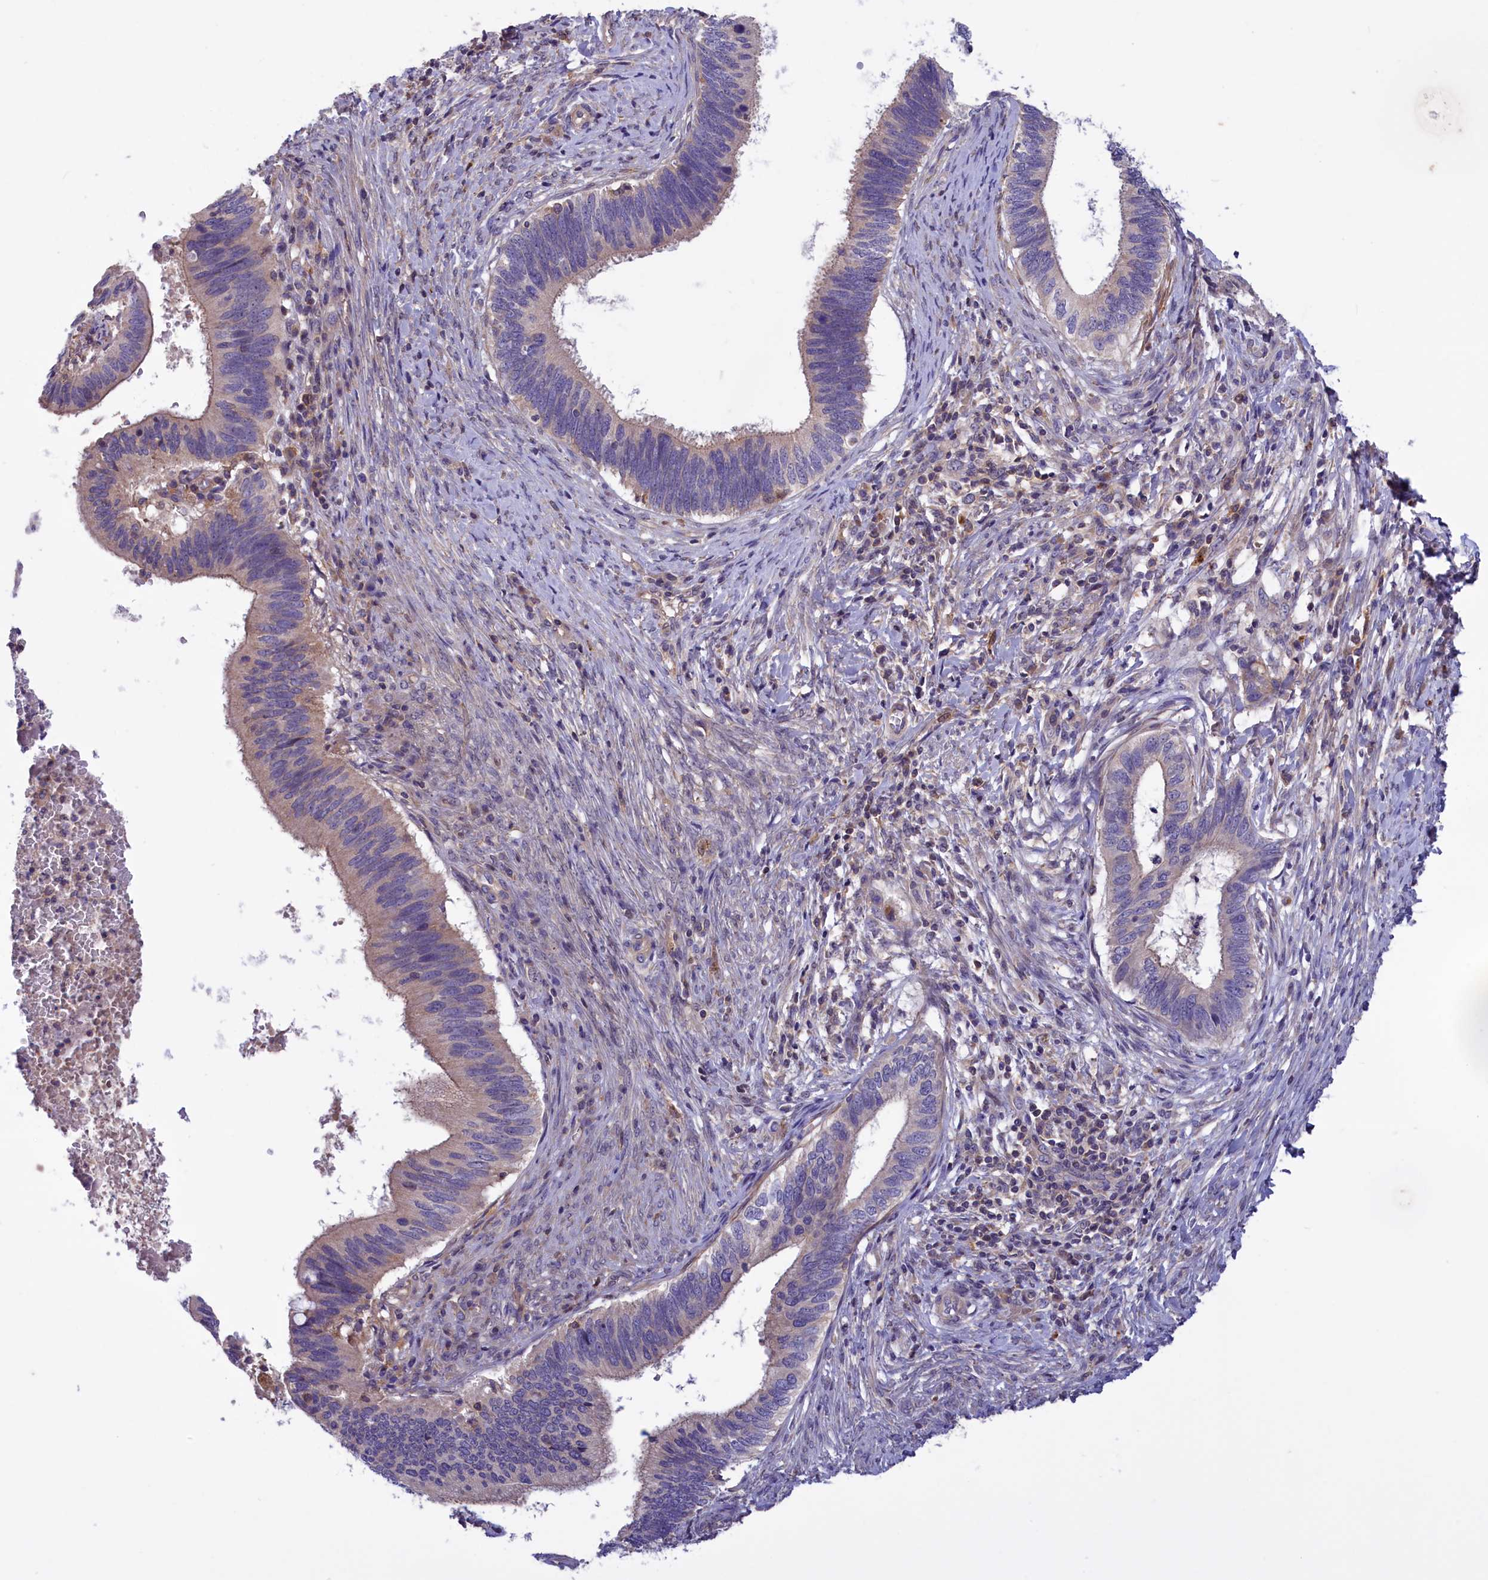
{"staining": {"intensity": "negative", "quantity": "none", "location": "none"}, "tissue": "cervical cancer", "cell_type": "Tumor cells", "image_type": "cancer", "snomed": [{"axis": "morphology", "description": "Adenocarcinoma, NOS"}, {"axis": "topography", "description": "Cervix"}], "caption": "A high-resolution image shows IHC staining of adenocarcinoma (cervical), which displays no significant positivity in tumor cells.", "gene": "AMDHD2", "patient": {"sex": "female", "age": 42}}